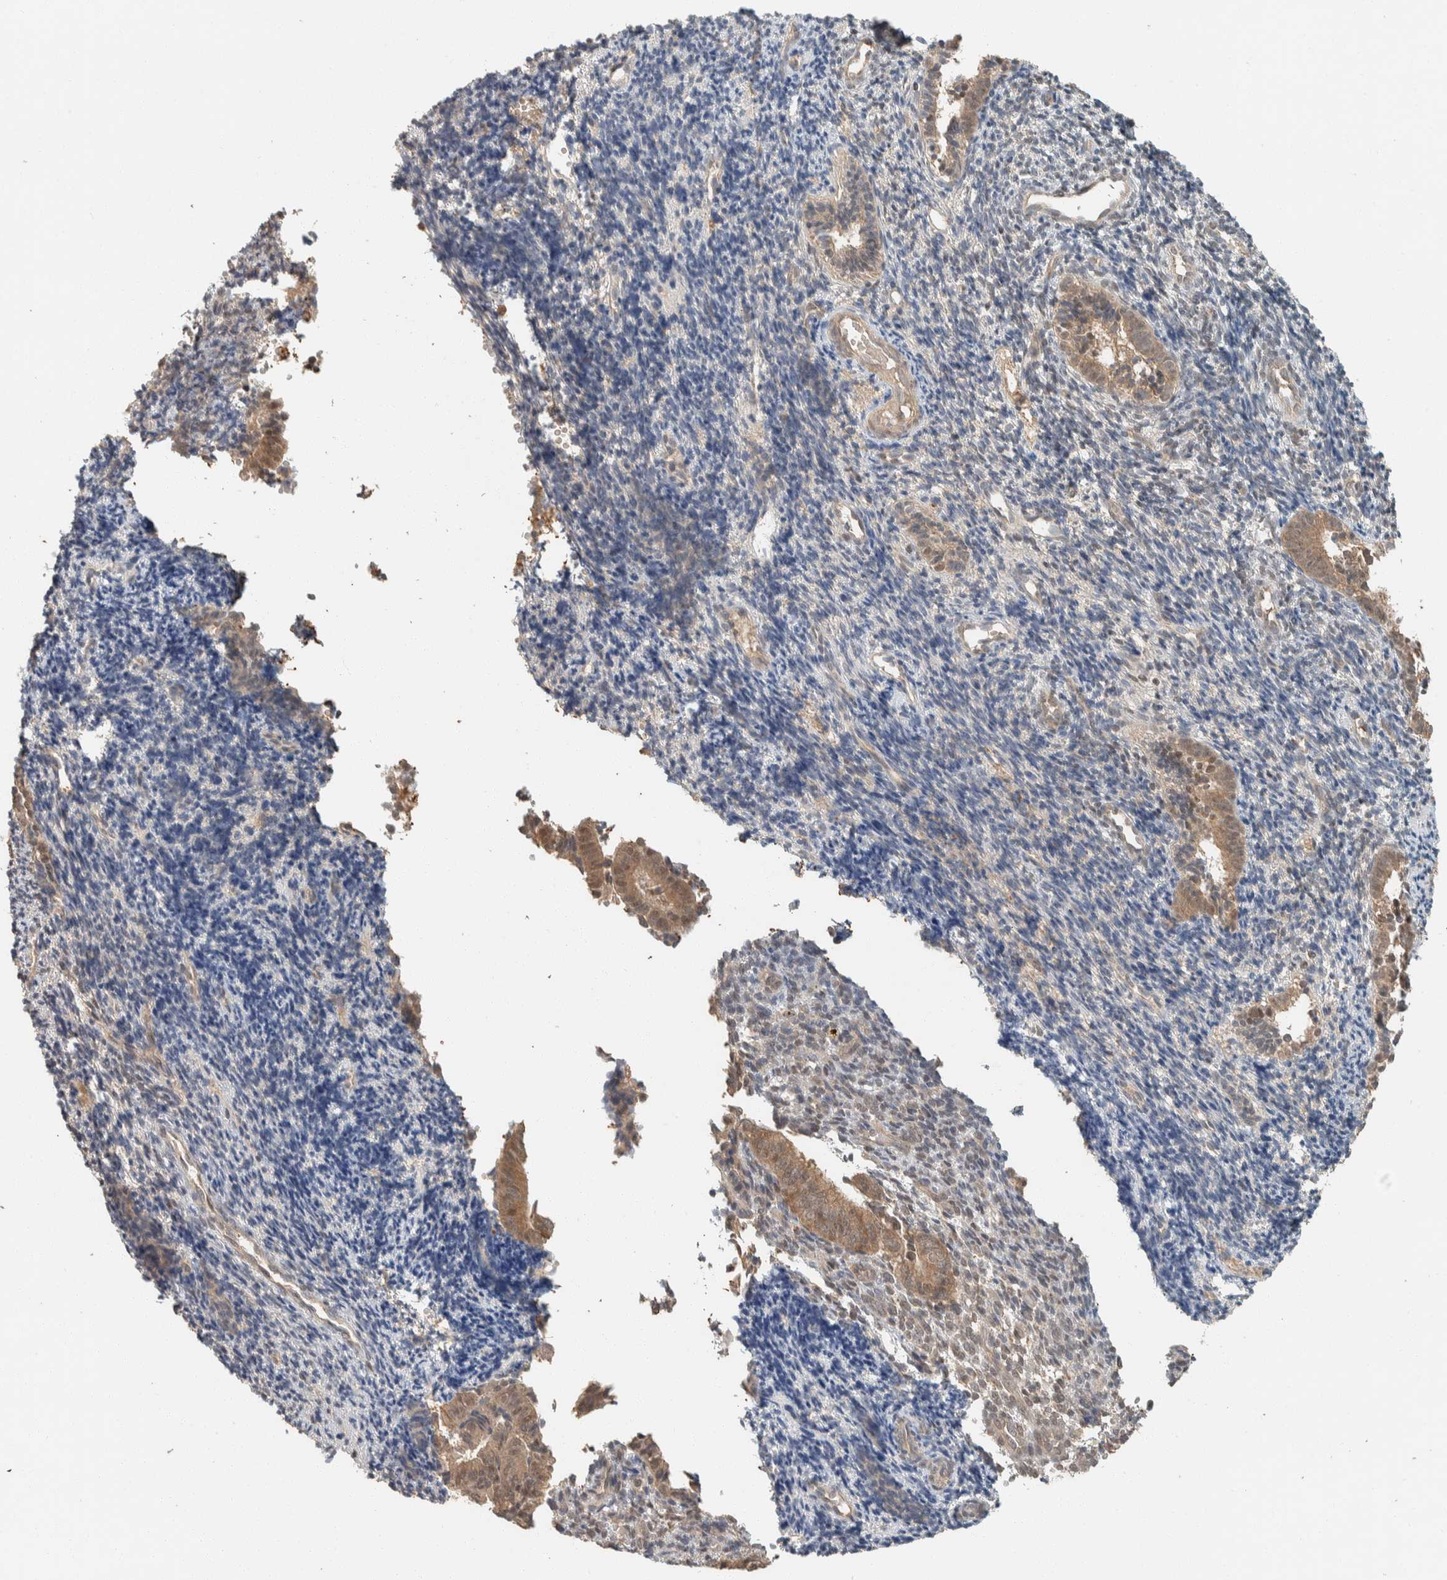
{"staining": {"intensity": "weak", "quantity": "25%-75%", "location": "cytoplasmic/membranous,nuclear"}, "tissue": "endometrium", "cell_type": "Cells in endometrial stroma", "image_type": "normal", "snomed": [{"axis": "morphology", "description": "Normal tissue, NOS"}, {"axis": "topography", "description": "Uterus"}, {"axis": "topography", "description": "Endometrium"}], "caption": "Cells in endometrial stroma demonstrate low levels of weak cytoplasmic/membranous,nuclear staining in approximately 25%-75% of cells in unremarkable human endometrium.", "gene": "ZNF567", "patient": {"sex": "female", "age": 33}}